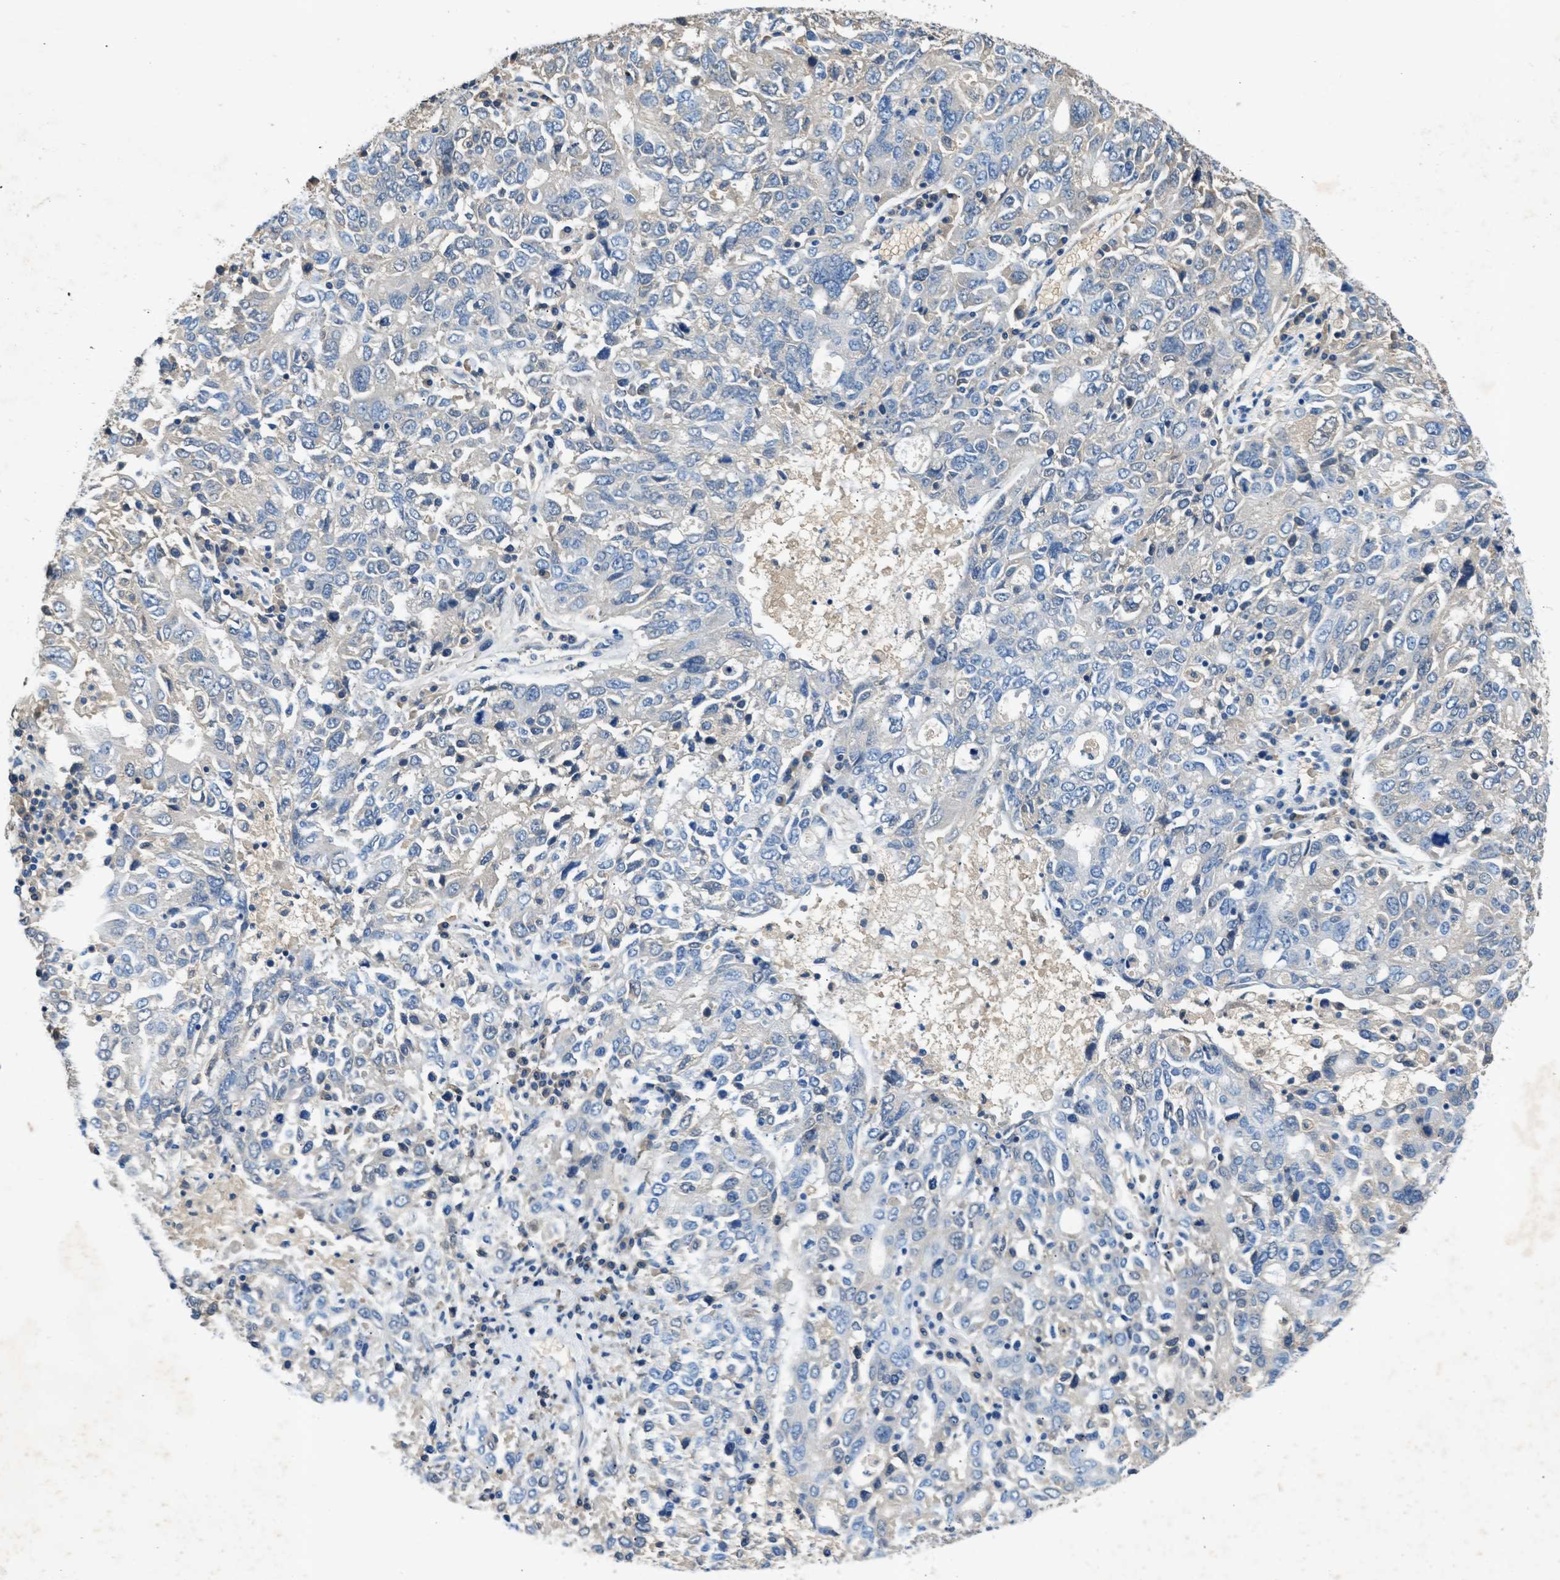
{"staining": {"intensity": "negative", "quantity": "none", "location": "none"}, "tissue": "ovarian cancer", "cell_type": "Tumor cells", "image_type": "cancer", "snomed": [{"axis": "morphology", "description": "Carcinoma, endometroid"}, {"axis": "topography", "description": "Ovary"}], "caption": "Histopathology image shows no protein staining in tumor cells of ovarian cancer (endometroid carcinoma) tissue.", "gene": "RWDD2B", "patient": {"sex": "female", "age": 62}}